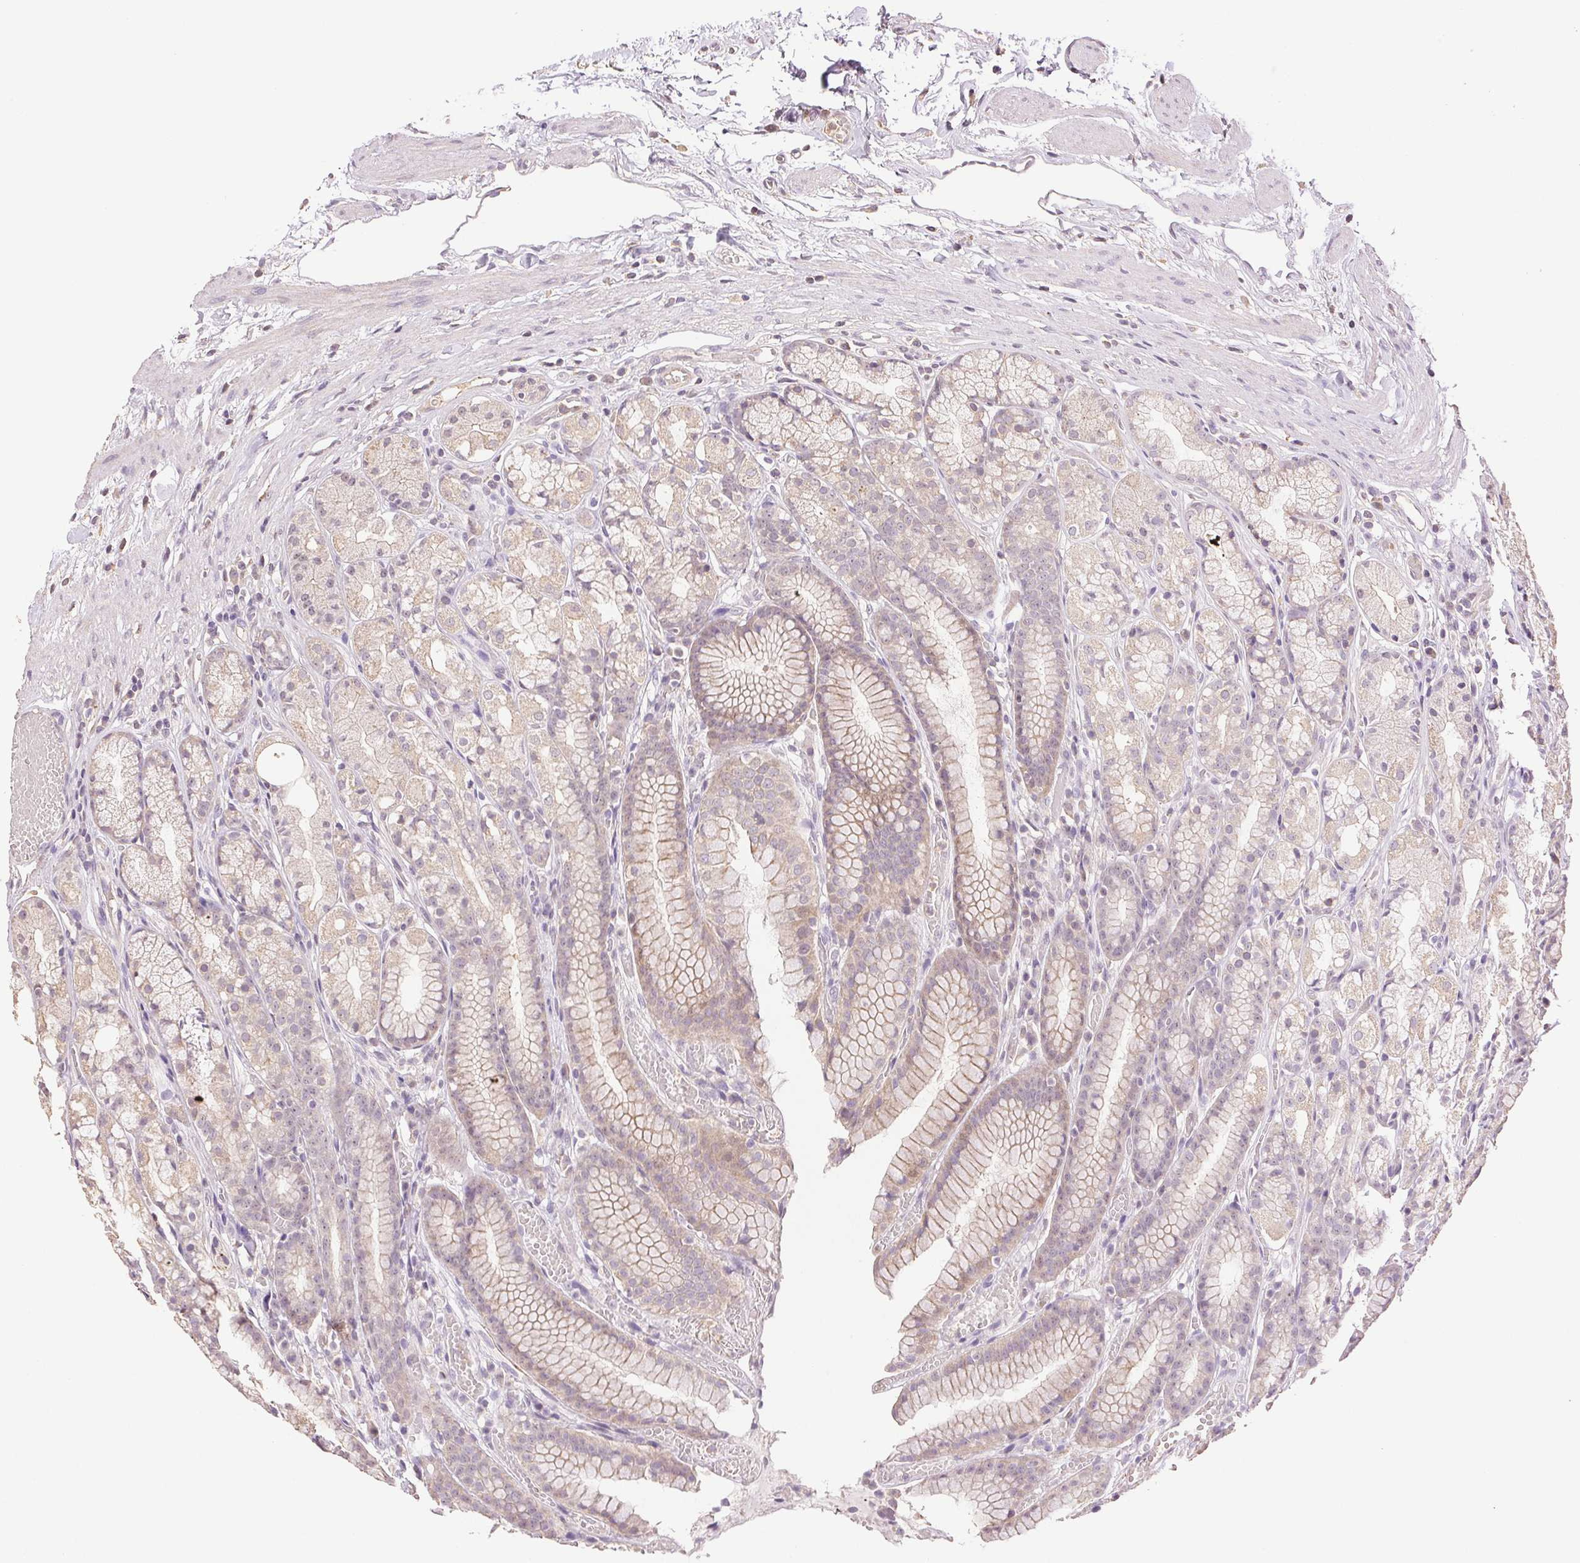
{"staining": {"intensity": "weak", "quantity": "25%-75%", "location": "cytoplasmic/membranous"}, "tissue": "stomach", "cell_type": "Glandular cells", "image_type": "normal", "snomed": [{"axis": "morphology", "description": "Normal tissue, NOS"}, {"axis": "topography", "description": "Stomach"}], "caption": "IHC of unremarkable stomach shows low levels of weak cytoplasmic/membranous positivity in about 25%-75% of glandular cells. (DAB (3,3'-diaminobenzidine) IHC, brown staining for protein, blue staining for nuclei).", "gene": "TMEM253", "patient": {"sex": "male", "age": 70}}